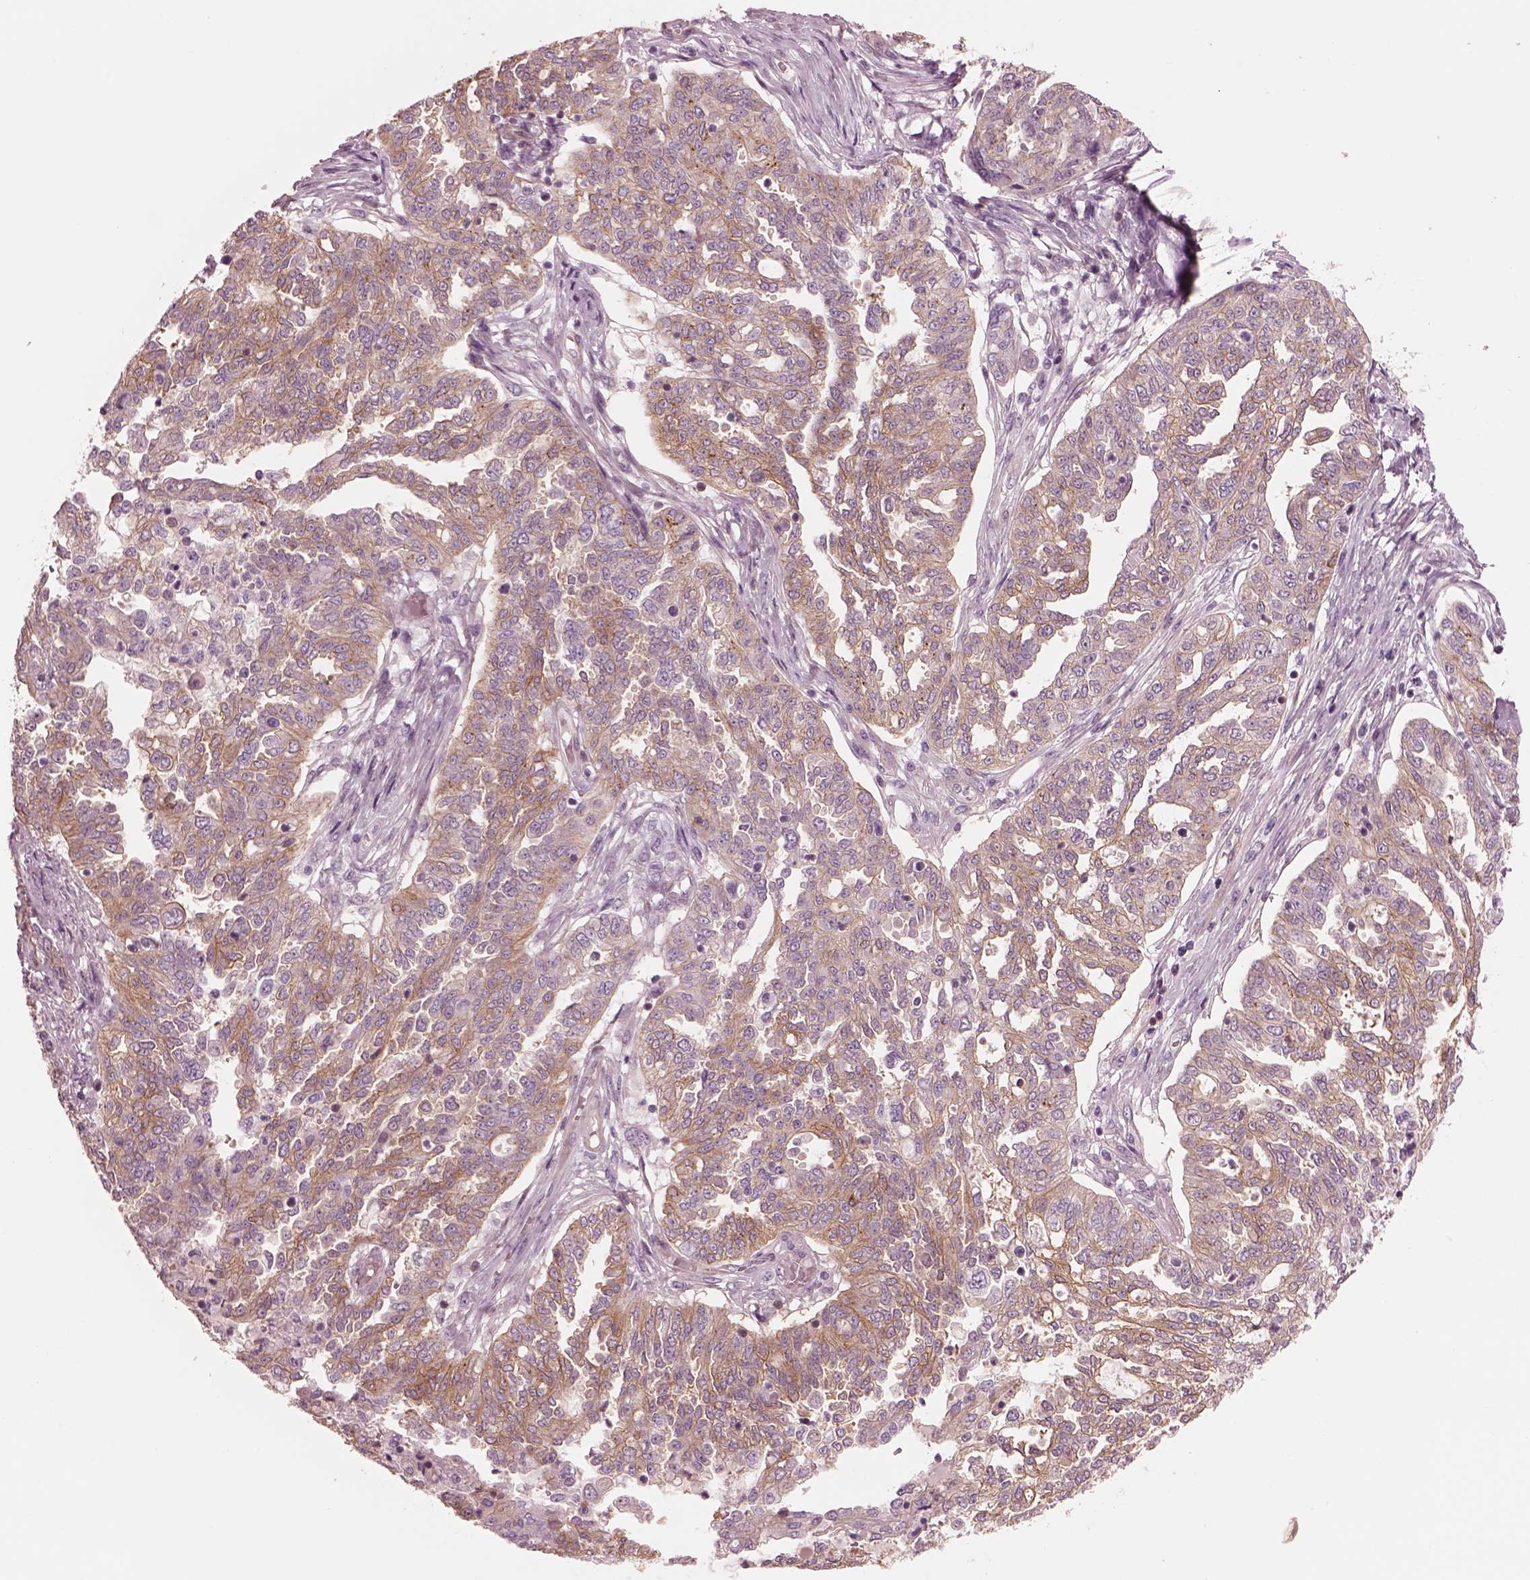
{"staining": {"intensity": "moderate", "quantity": ">75%", "location": "cytoplasmic/membranous"}, "tissue": "ovarian cancer", "cell_type": "Tumor cells", "image_type": "cancer", "snomed": [{"axis": "morphology", "description": "Cystadenocarcinoma, serous, NOS"}, {"axis": "topography", "description": "Ovary"}], "caption": "Protein analysis of ovarian cancer (serous cystadenocarcinoma) tissue shows moderate cytoplasmic/membranous staining in about >75% of tumor cells. The protein is stained brown, and the nuclei are stained in blue (DAB IHC with brightfield microscopy, high magnification).", "gene": "ELAPOR1", "patient": {"sex": "female", "age": 67}}